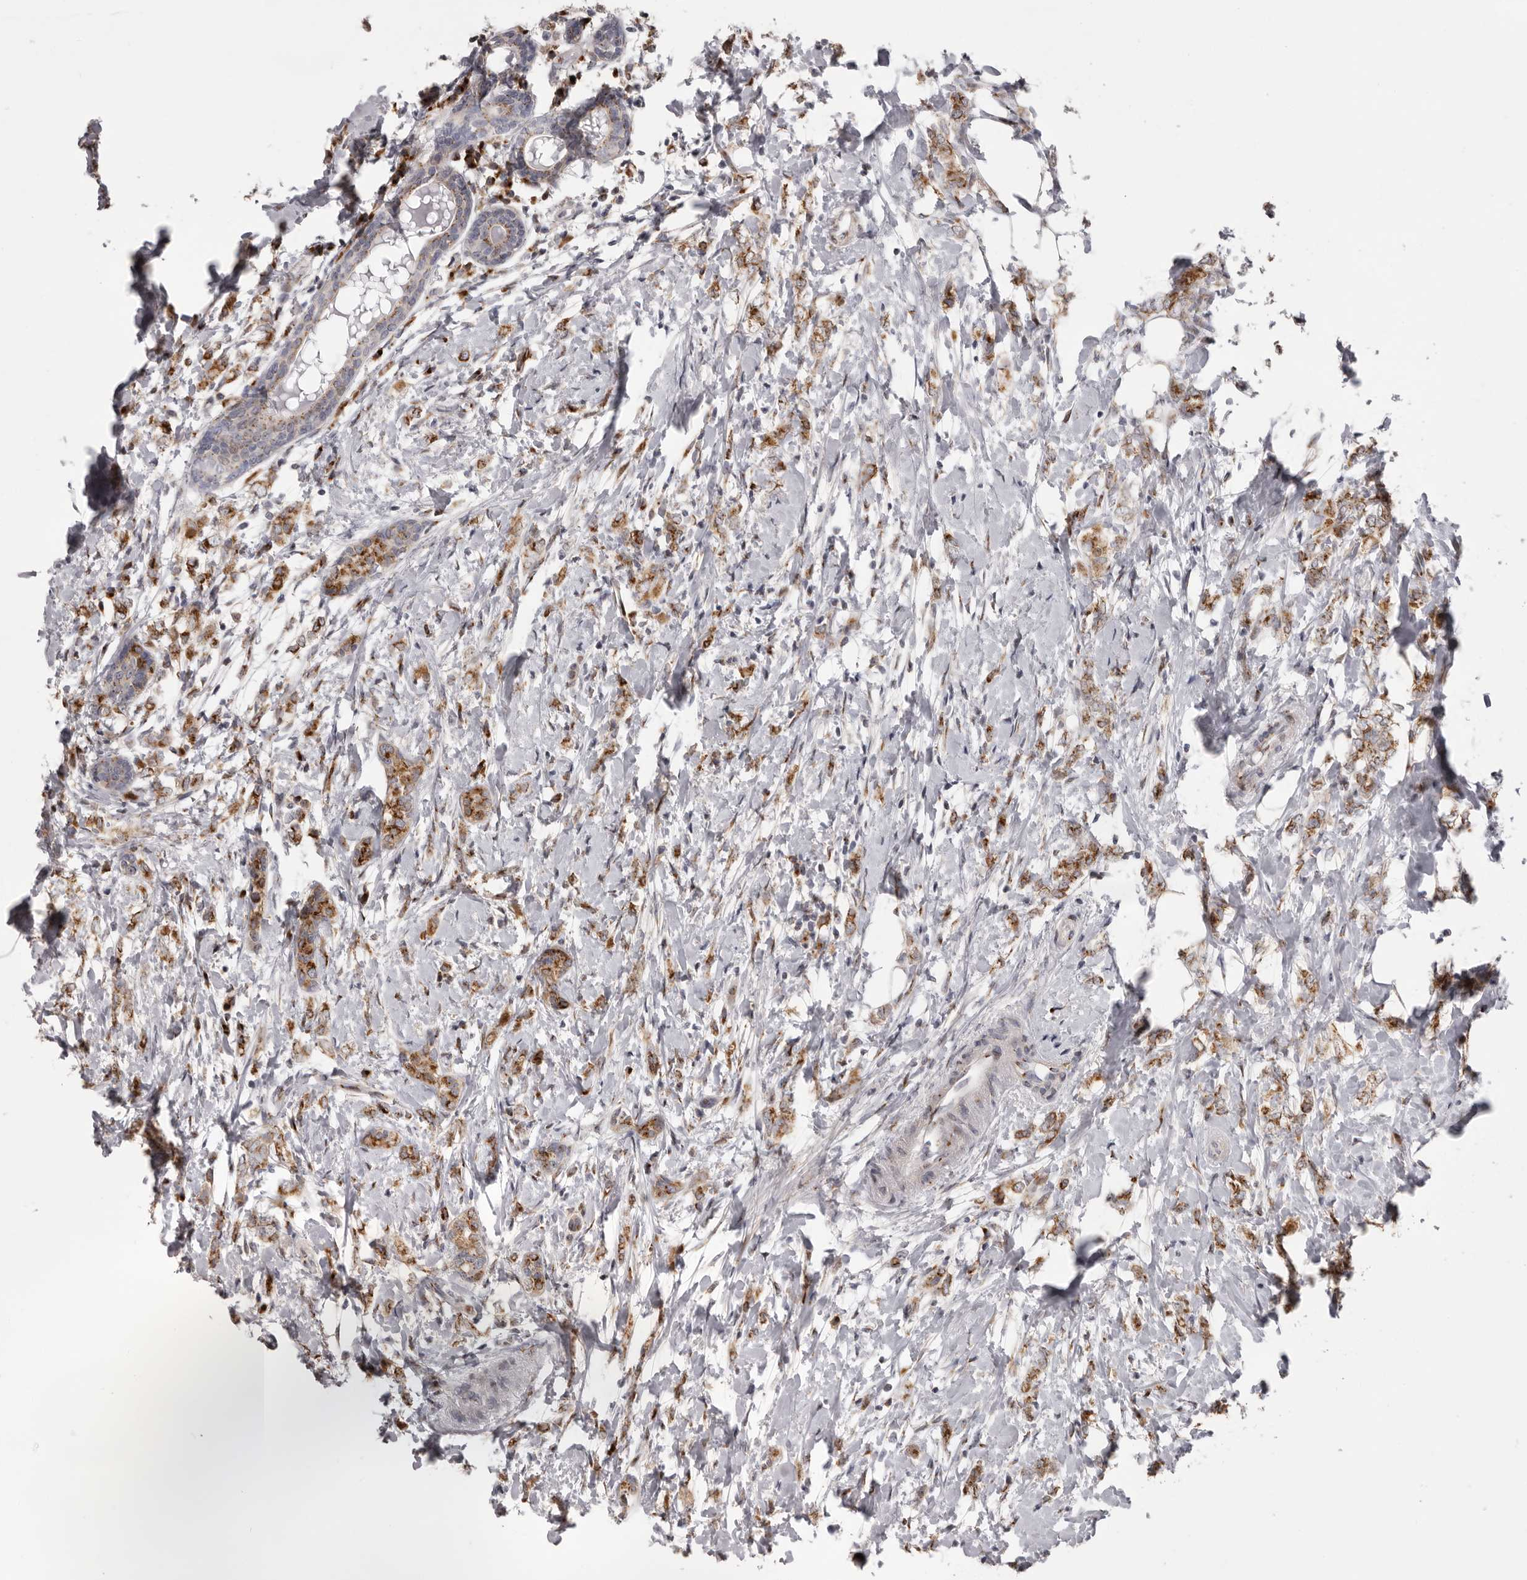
{"staining": {"intensity": "moderate", "quantity": ">75%", "location": "cytoplasmic/membranous"}, "tissue": "breast cancer", "cell_type": "Tumor cells", "image_type": "cancer", "snomed": [{"axis": "morphology", "description": "Normal tissue, NOS"}, {"axis": "morphology", "description": "Lobular carcinoma"}, {"axis": "topography", "description": "Breast"}], "caption": "This image demonstrates IHC staining of lobular carcinoma (breast), with medium moderate cytoplasmic/membranous staining in approximately >75% of tumor cells.", "gene": "WDR47", "patient": {"sex": "female", "age": 47}}